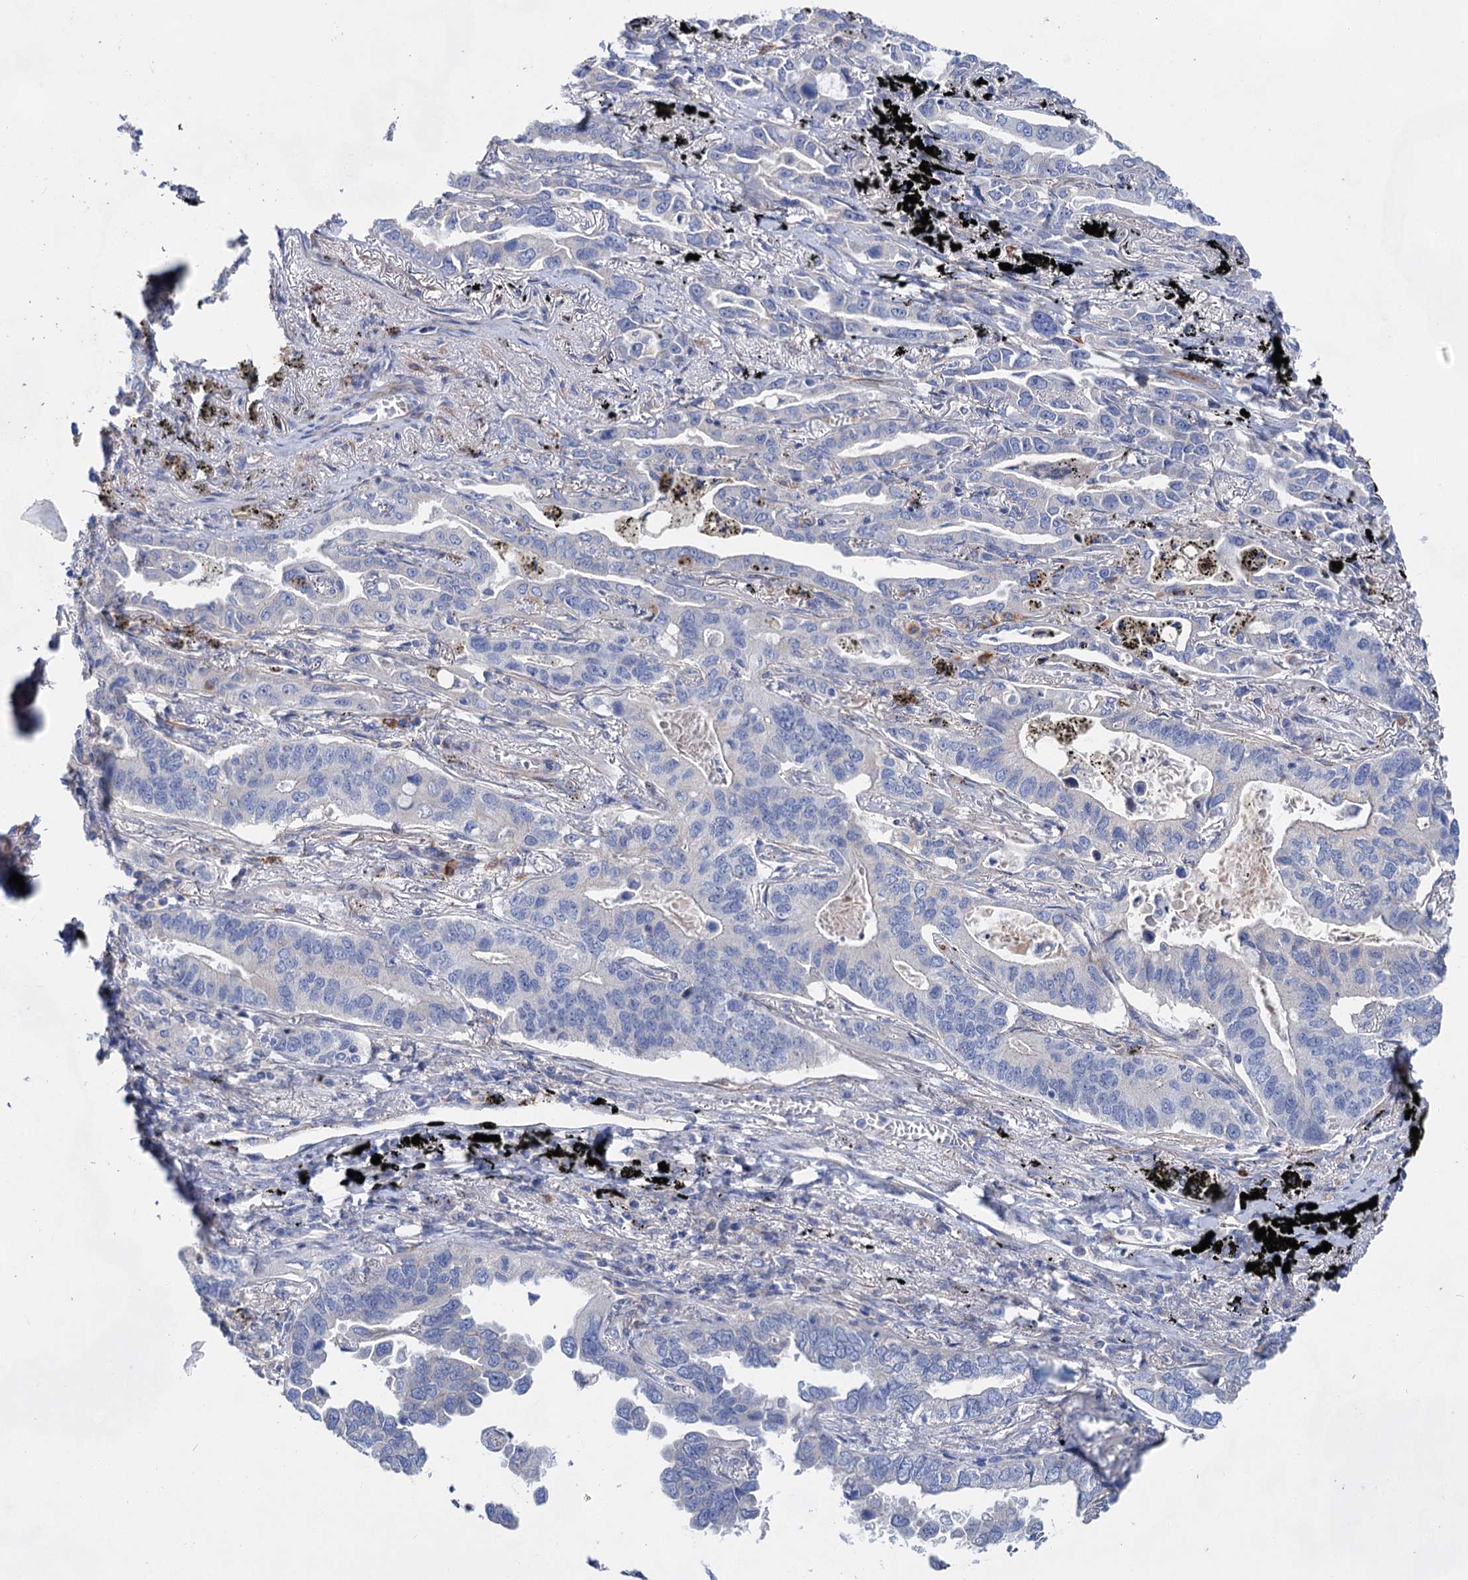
{"staining": {"intensity": "negative", "quantity": "none", "location": "none"}, "tissue": "lung cancer", "cell_type": "Tumor cells", "image_type": "cancer", "snomed": [{"axis": "morphology", "description": "Adenocarcinoma, NOS"}, {"axis": "topography", "description": "Lung"}], "caption": "Micrograph shows no significant protein expression in tumor cells of lung cancer (adenocarcinoma).", "gene": "GPR155", "patient": {"sex": "male", "age": 67}}